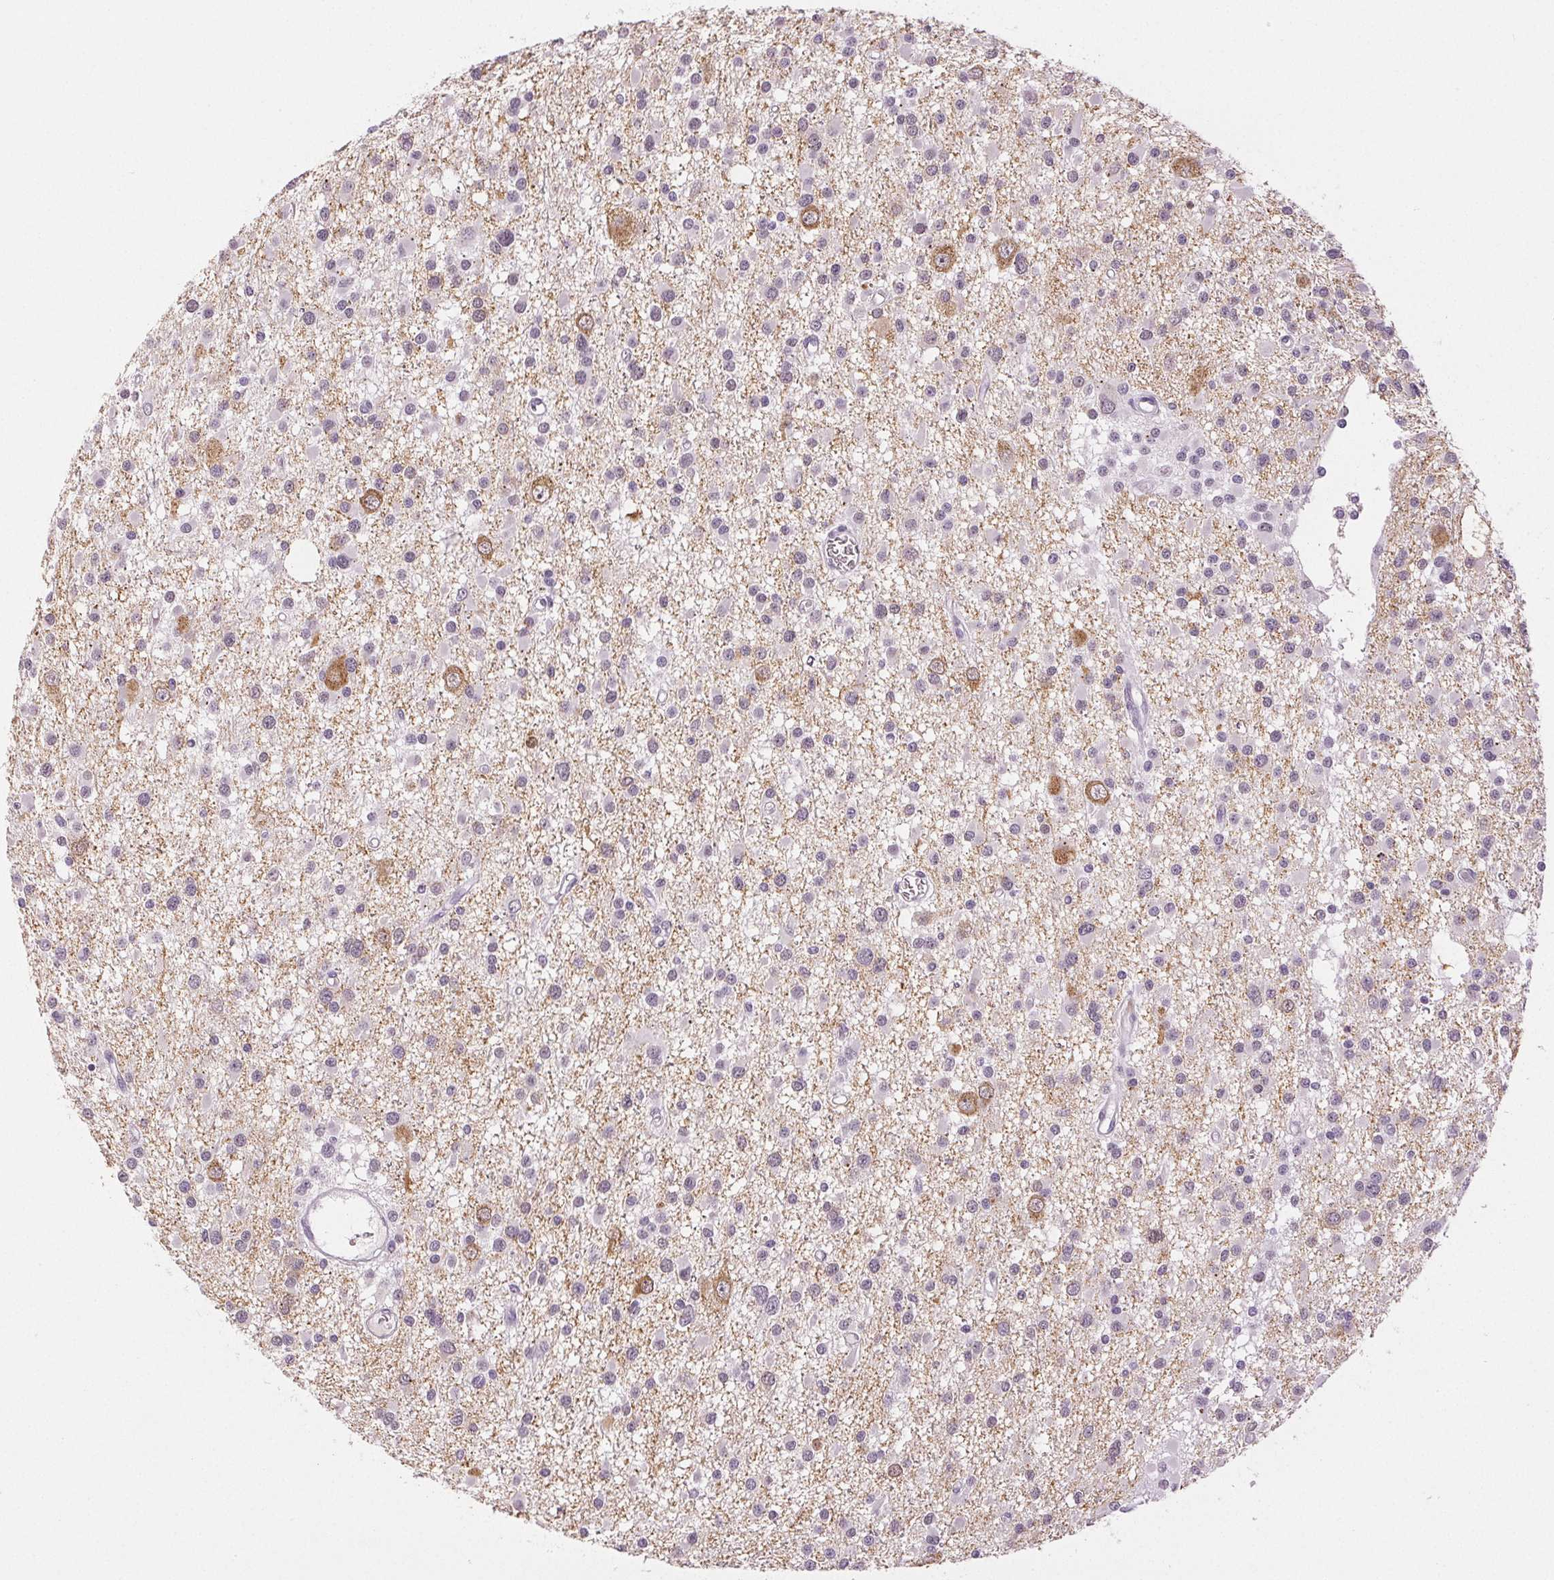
{"staining": {"intensity": "negative", "quantity": "none", "location": "none"}, "tissue": "glioma", "cell_type": "Tumor cells", "image_type": "cancer", "snomed": [{"axis": "morphology", "description": "Glioma, malignant, High grade"}, {"axis": "topography", "description": "Brain"}], "caption": "High power microscopy image of an IHC image of glioma, revealing no significant expression in tumor cells. (Stains: DAB IHC with hematoxylin counter stain, Microscopy: brightfield microscopy at high magnification).", "gene": "DNAJC6", "patient": {"sex": "male", "age": 54}}